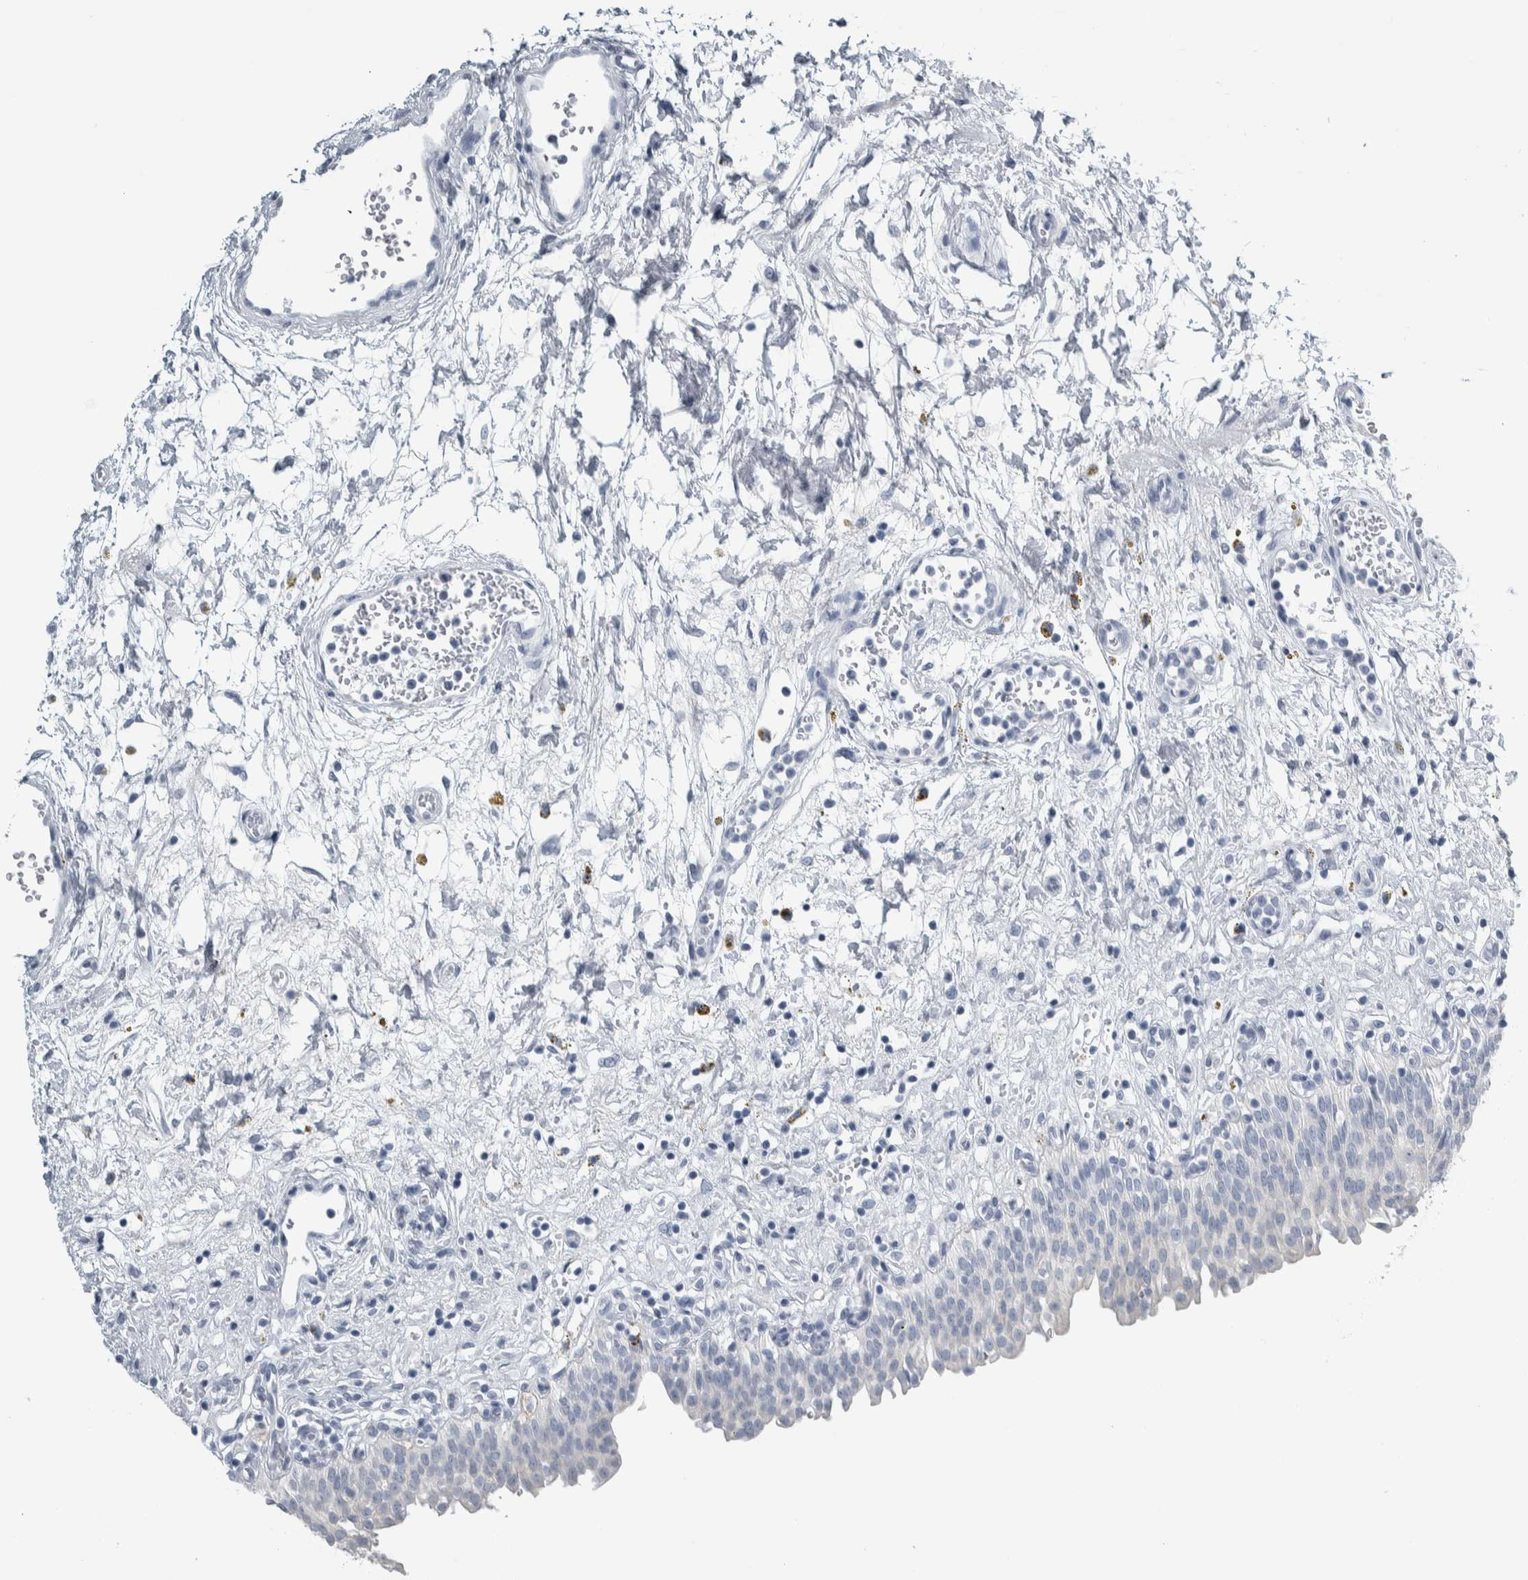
{"staining": {"intensity": "moderate", "quantity": "<25%", "location": "cytoplasmic/membranous"}, "tissue": "urinary bladder", "cell_type": "Urothelial cells", "image_type": "normal", "snomed": [{"axis": "morphology", "description": "Urothelial carcinoma, High grade"}, {"axis": "topography", "description": "Urinary bladder"}], "caption": "Immunohistochemistry (IHC) of normal human urinary bladder demonstrates low levels of moderate cytoplasmic/membranous expression in about <25% of urothelial cells. Using DAB (brown) and hematoxylin (blue) stains, captured at high magnification using brightfield microscopy.", "gene": "CDH17", "patient": {"sex": "male", "age": 46}}